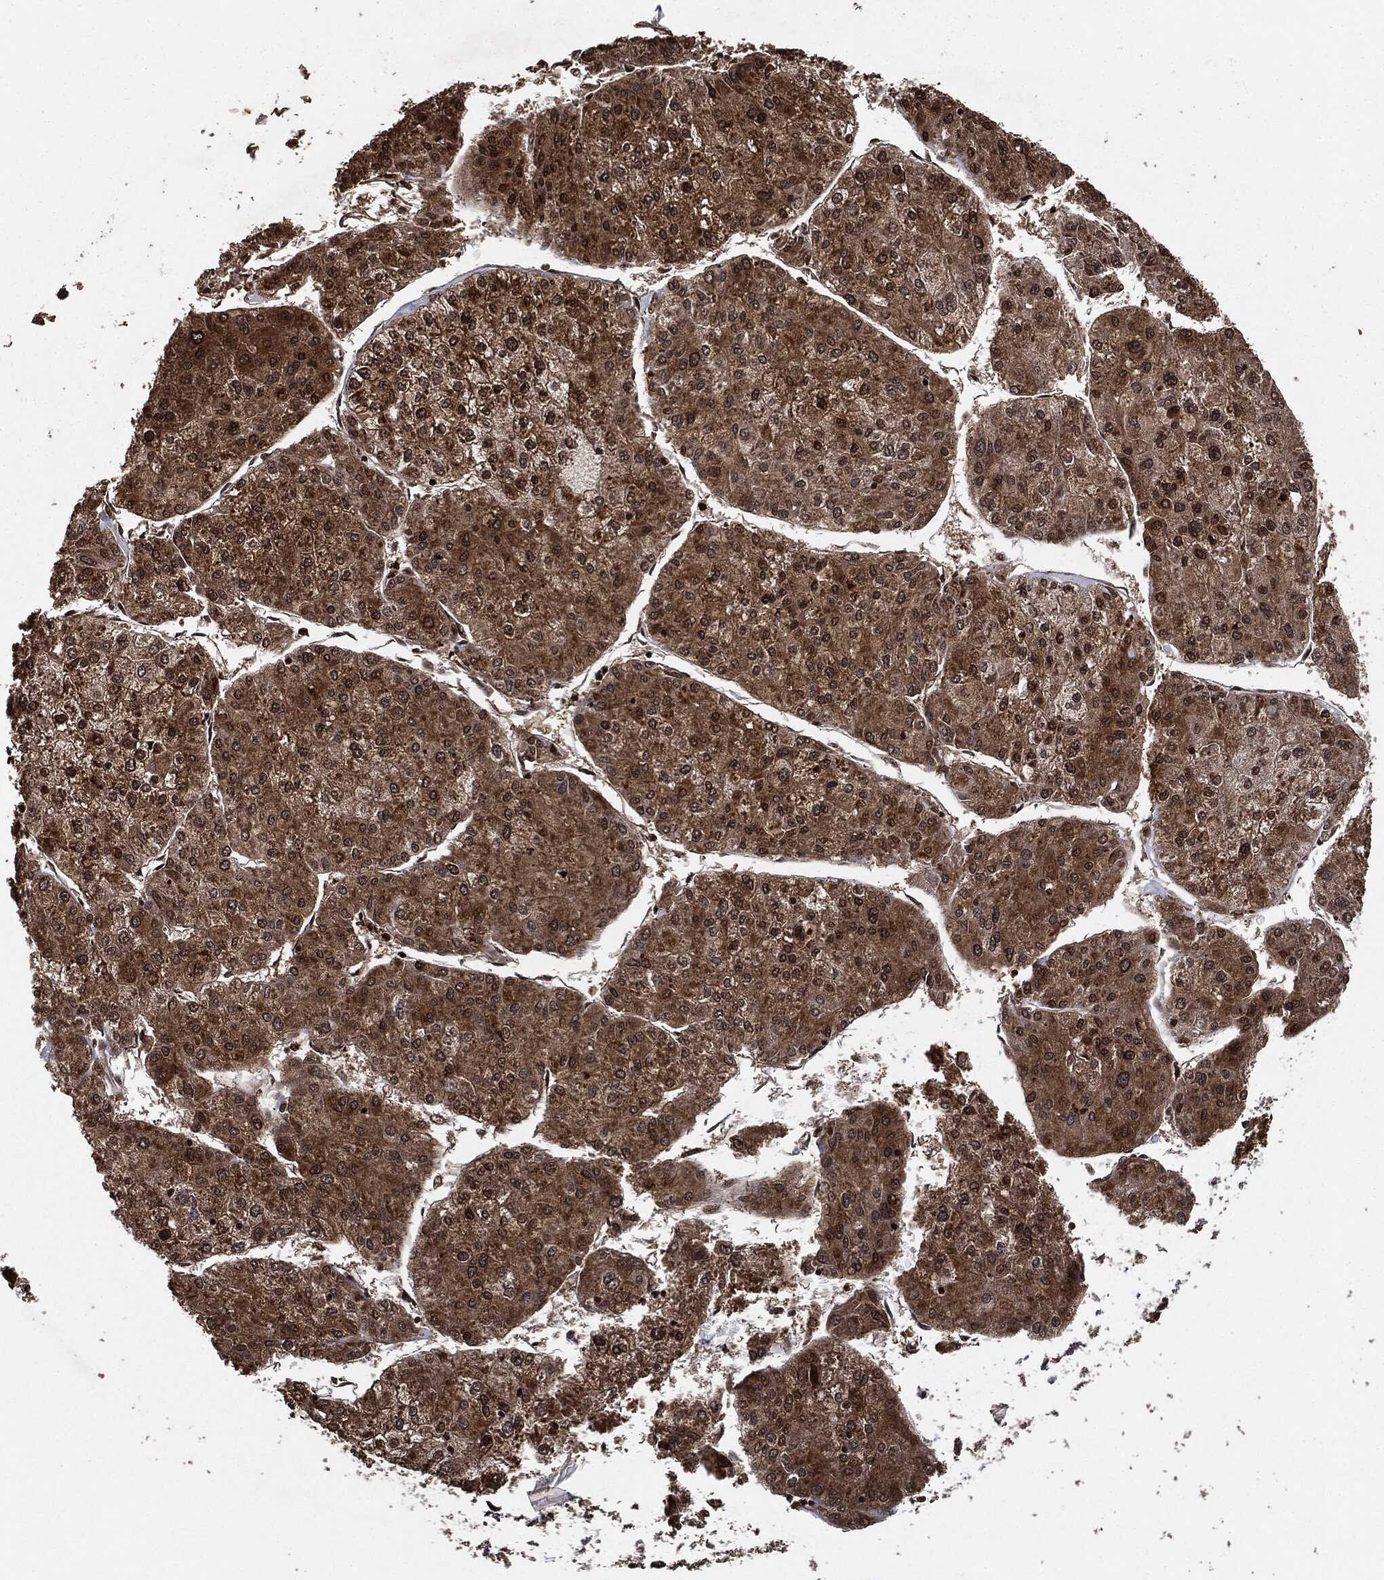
{"staining": {"intensity": "moderate", "quantity": ">75%", "location": "cytoplasmic/membranous"}, "tissue": "liver cancer", "cell_type": "Tumor cells", "image_type": "cancer", "snomed": [{"axis": "morphology", "description": "Carcinoma, Hepatocellular, NOS"}, {"axis": "topography", "description": "Liver"}], "caption": "High-power microscopy captured an immunohistochemistry histopathology image of hepatocellular carcinoma (liver), revealing moderate cytoplasmic/membranous staining in about >75% of tumor cells.", "gene": "PDK1", "patient": {"sex": "male", "age": 43}}